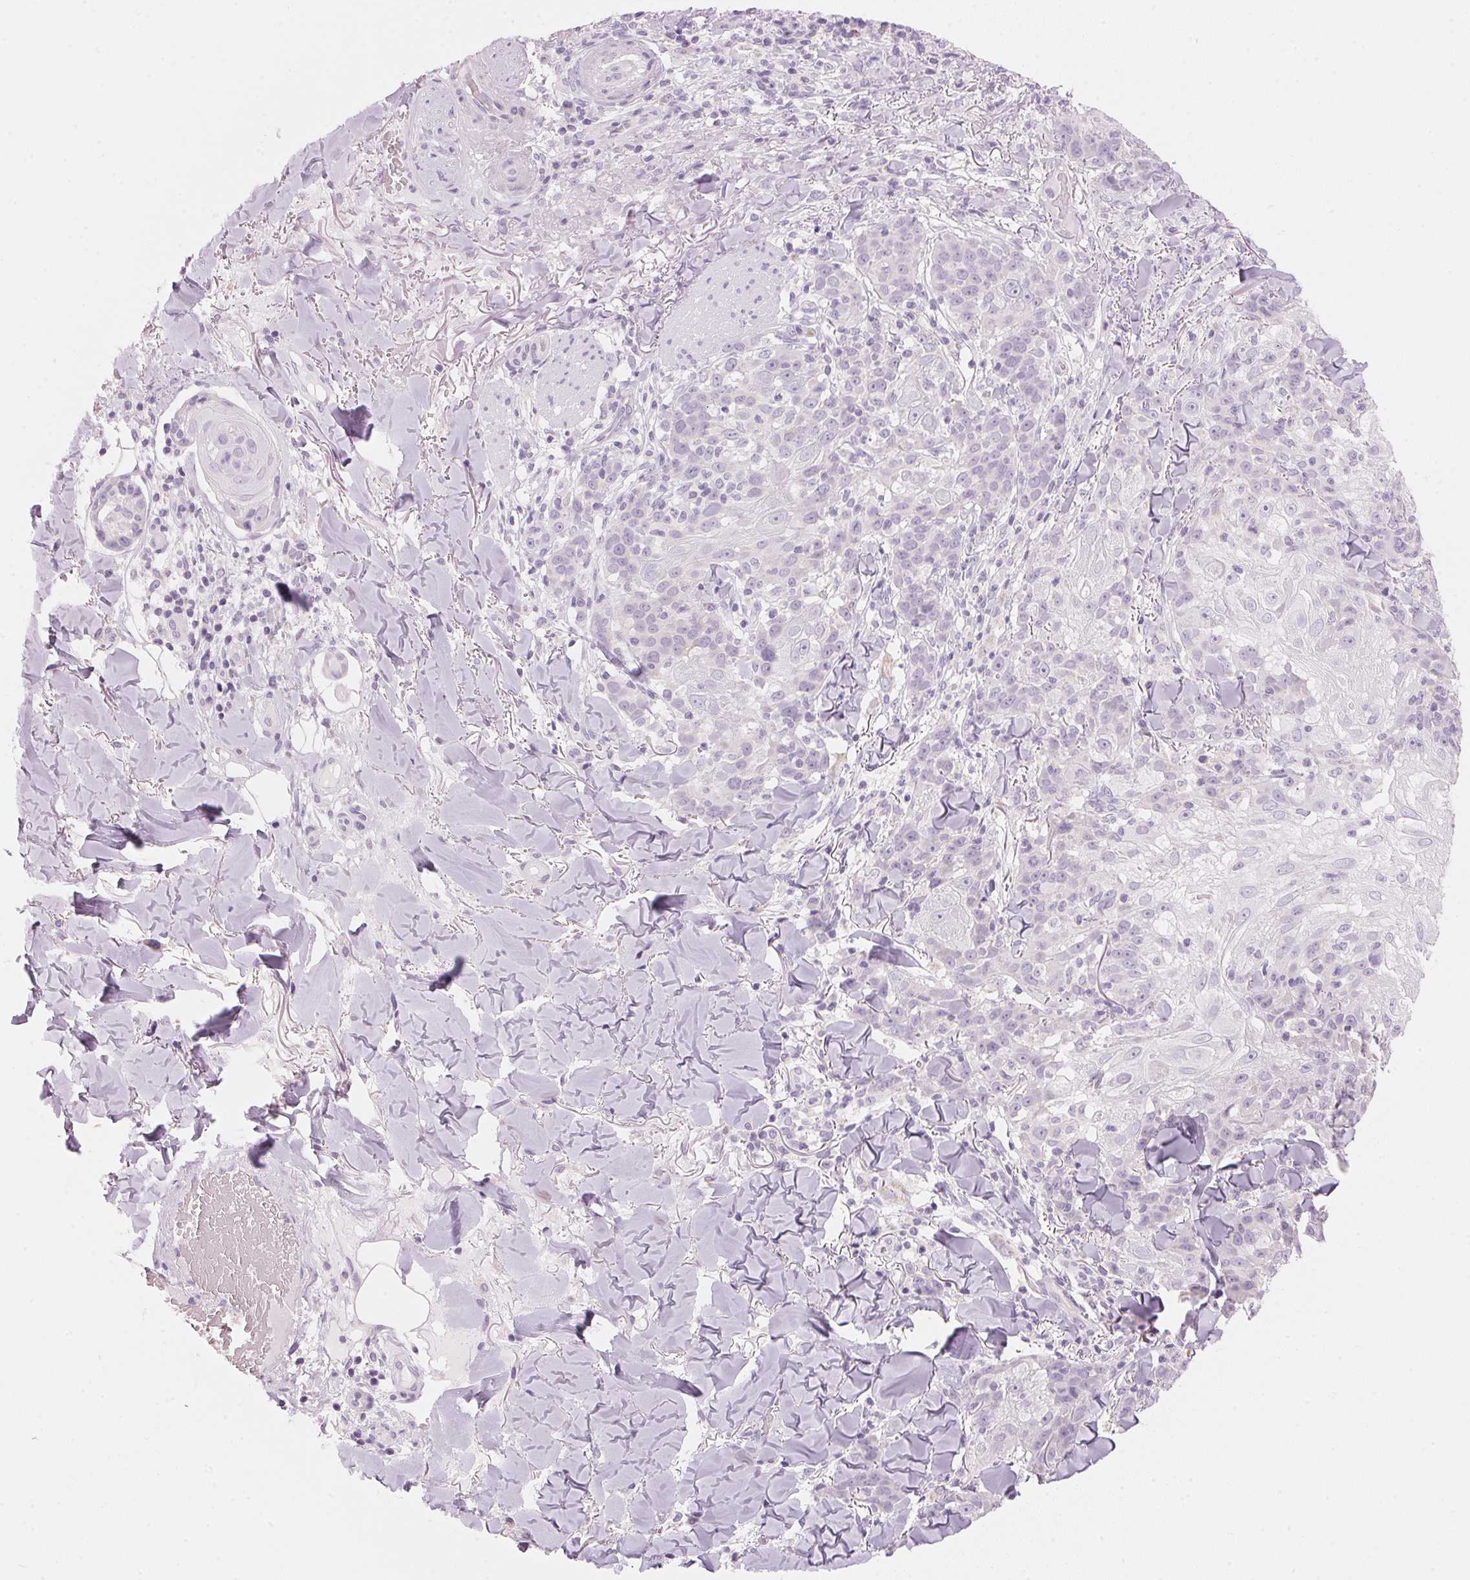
{"staining": {"intensity": "negative", "quantity": "none", "location": "none"}, "tissue": "skin cancer", "cell_type": "Tumor cells", "image_type": "cancer", "snomed": [{"axis": "morphology", "description": "Normal tissue, NOS"}, {"axis": "morphology", "description": "Squamous cell carcinoma, NOS"}, {"axis": "topography", "description": "Skin"}], "caption": "The image demonstrates no significant staining in tumor cells of skin cancer.", "gene": "HOXB13", "patient": {"sex": "female", "age": 83}}